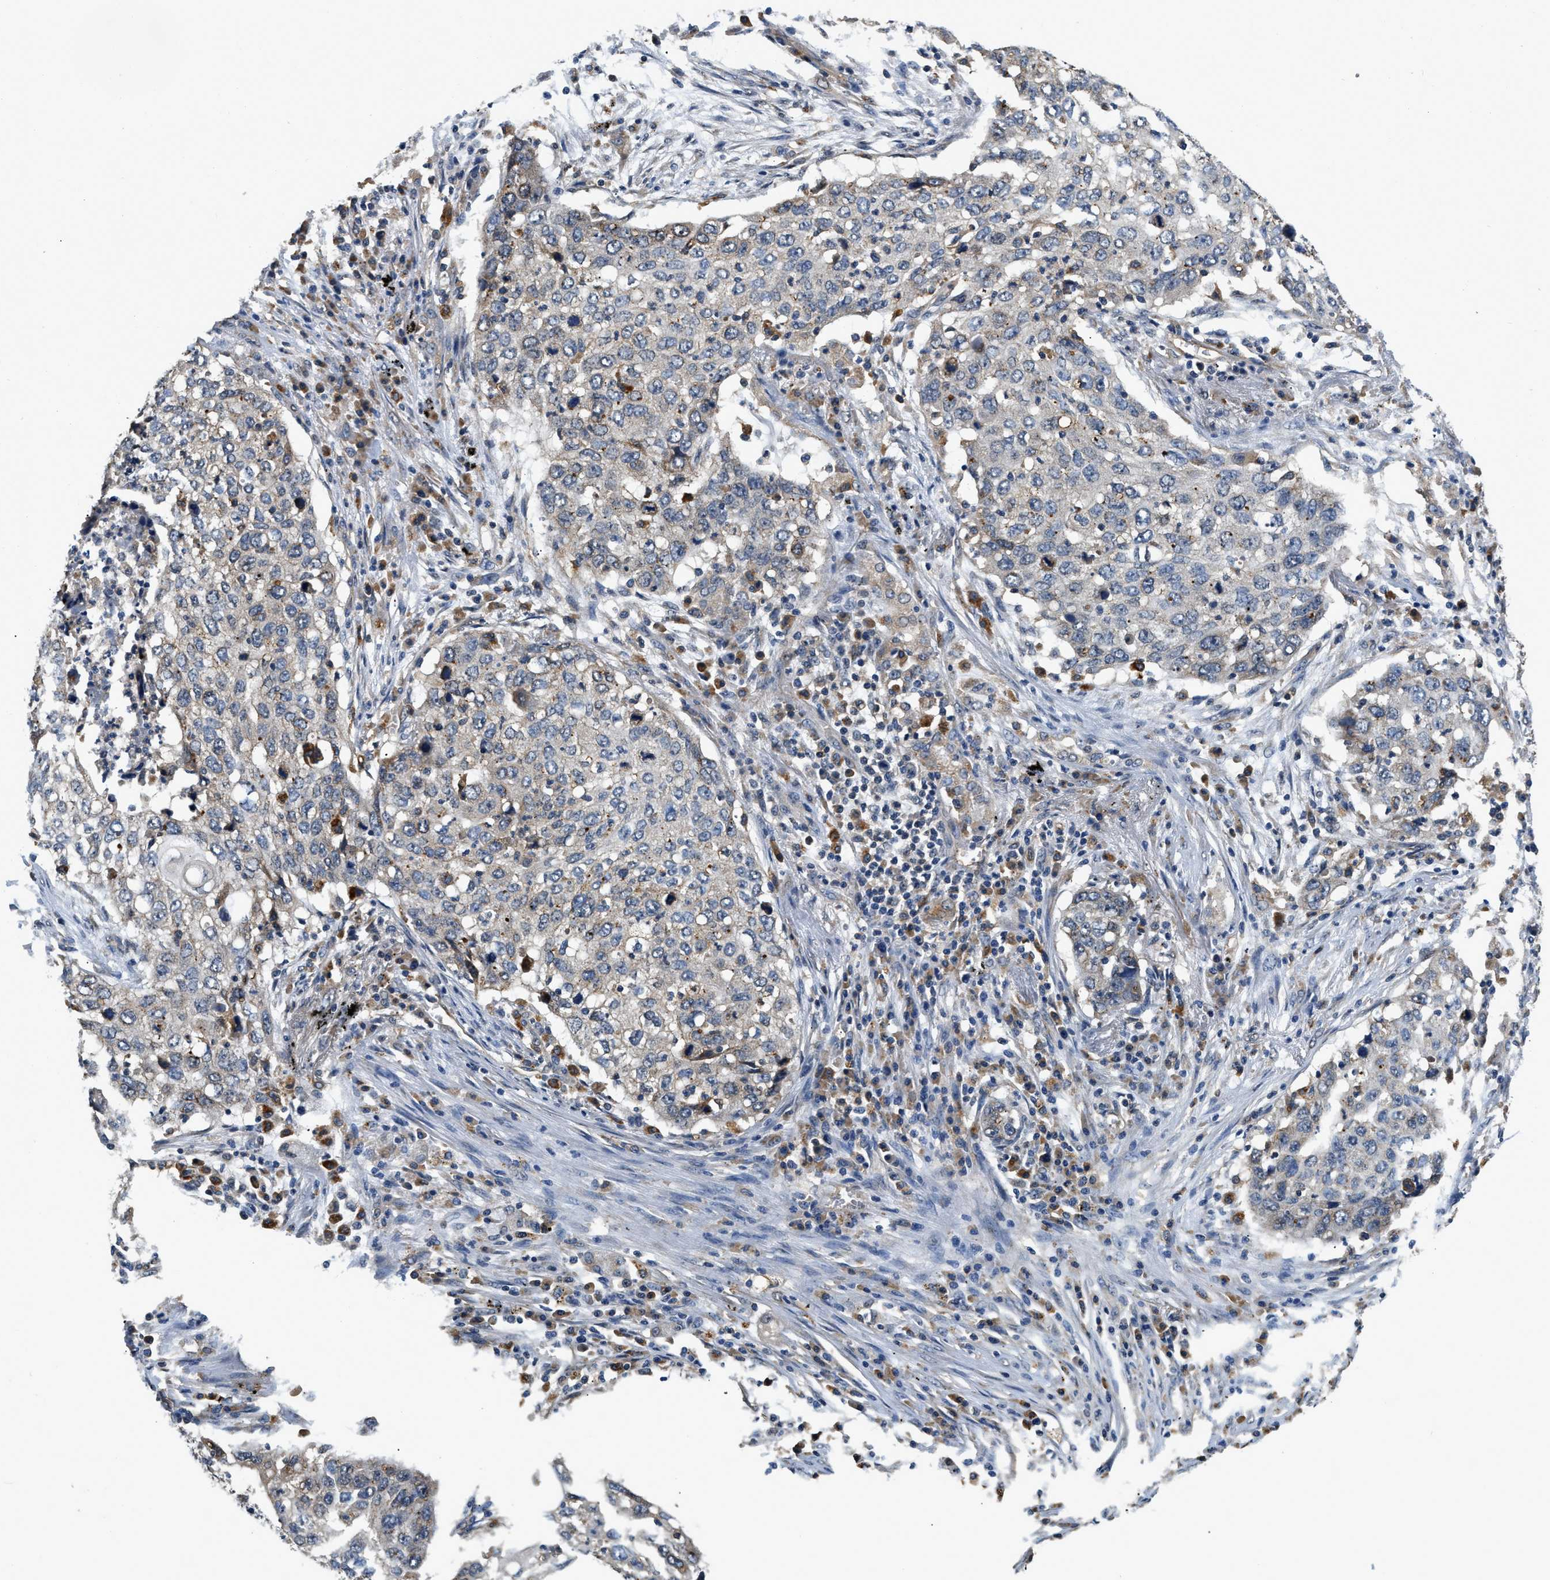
{"staining": {"intensity": "negative", "quantity": "none", "location": "none"}, "tissue": "lung cancer", "cell_type": "Tumor cells", "image_type": "cancer", "snomed": [{"axis": "morphology", "description": "Squamous cell carcinoma, NOS"}, {"axis": "topography", "description": "Lung"}], "caption": "This is a image of immunohistochemistry (IHC) staining of lung cancer (squamous cell carcinoma), which shows no staining in tumor cells.", "gene": "BCL7C", "patient": {"sex": "female", "age": 63}}